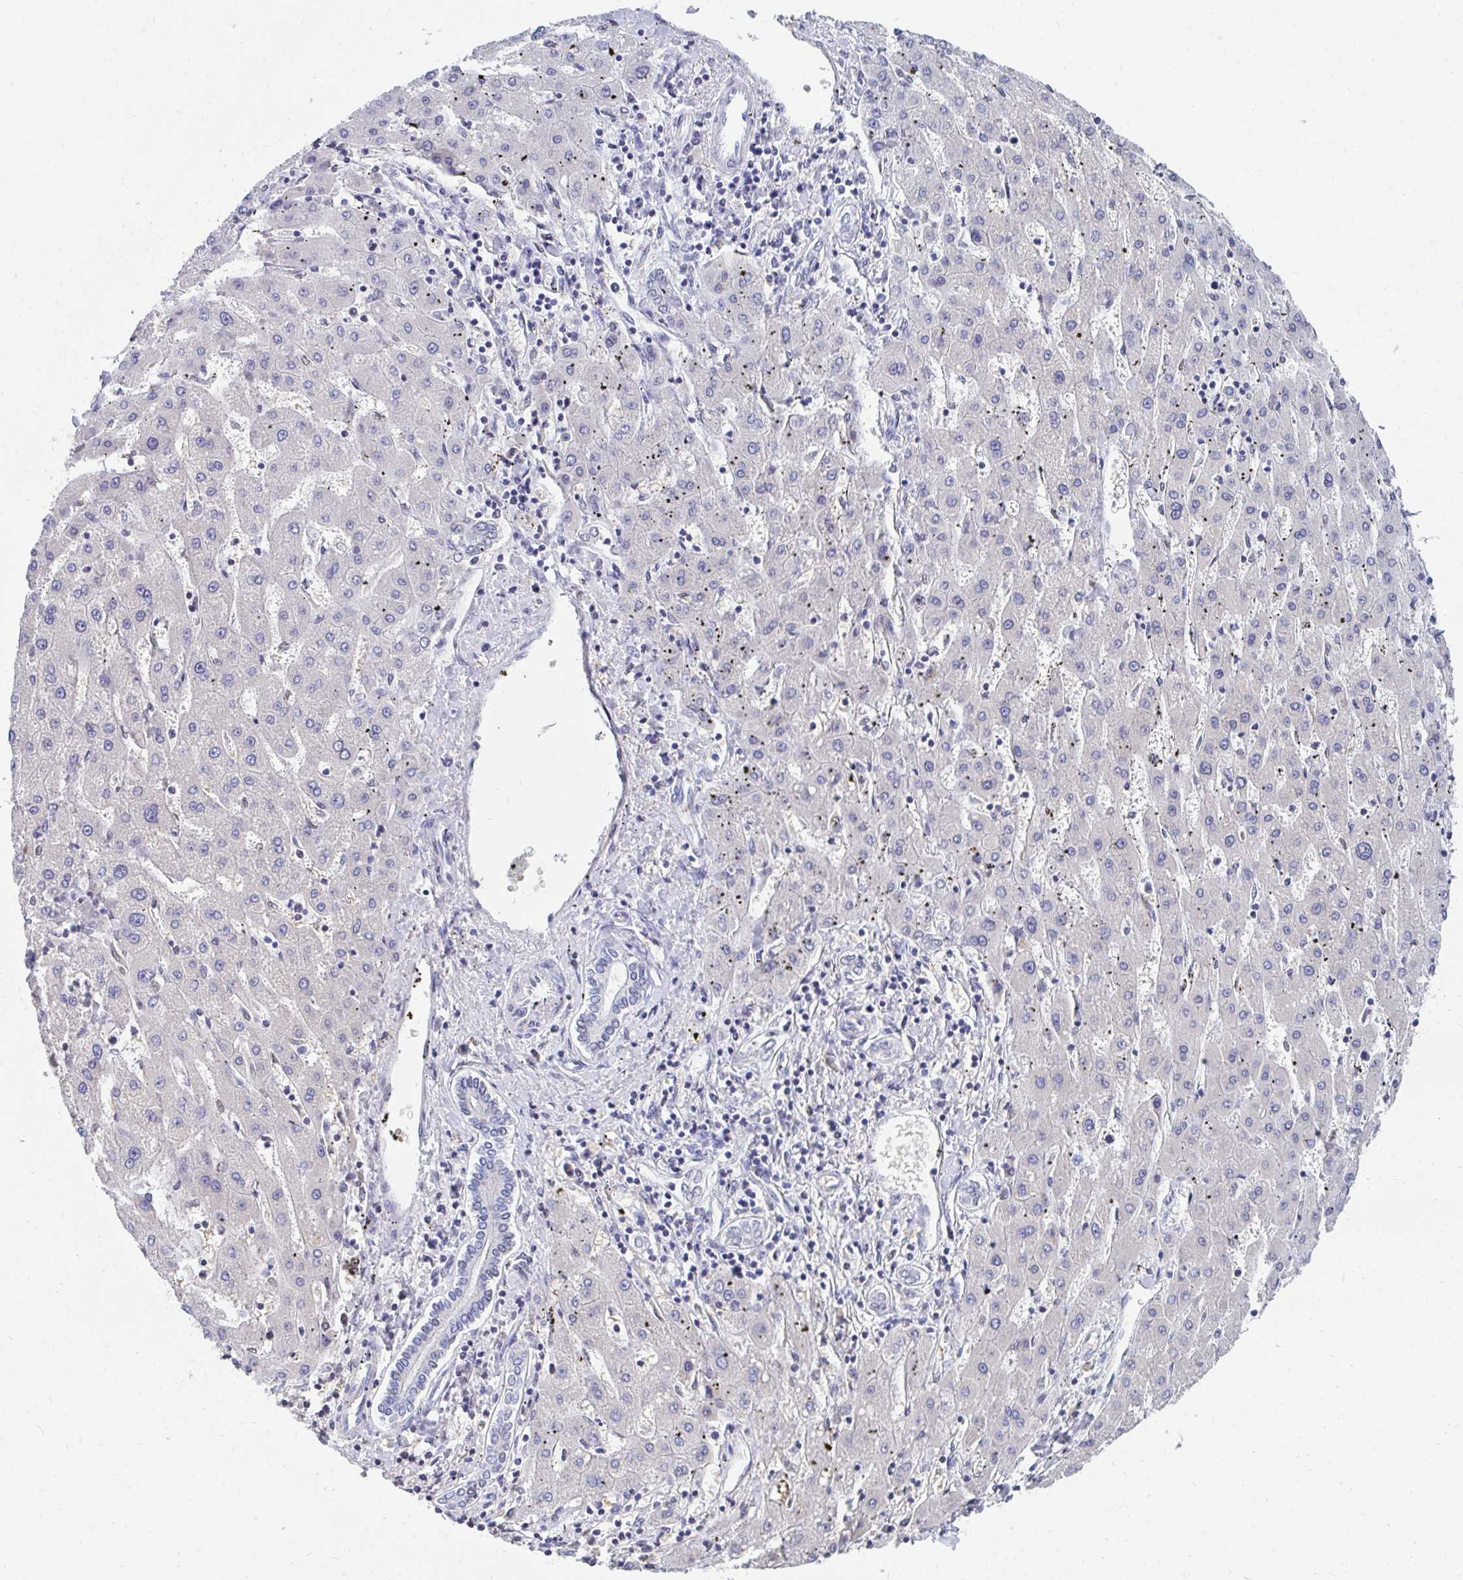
{"staining": {"intensity": "negative", "quantity": "none", "location": "none"}, "tissue": "liver cancer", "cell_type": "Tumor cells", "image_type": "cancer", "snomed": [{"axis": "morphology", "description": "Carcinoma, Hepatocellular, NOS"}, {"axis": "topography", "description": "Liver"}], "caption": "Immunohistochemical staining of human liver cancer exhibits no significant expression in tumor cells.", "gene": "MROH2B", "patient": {"sex": "male", "age": 72}}